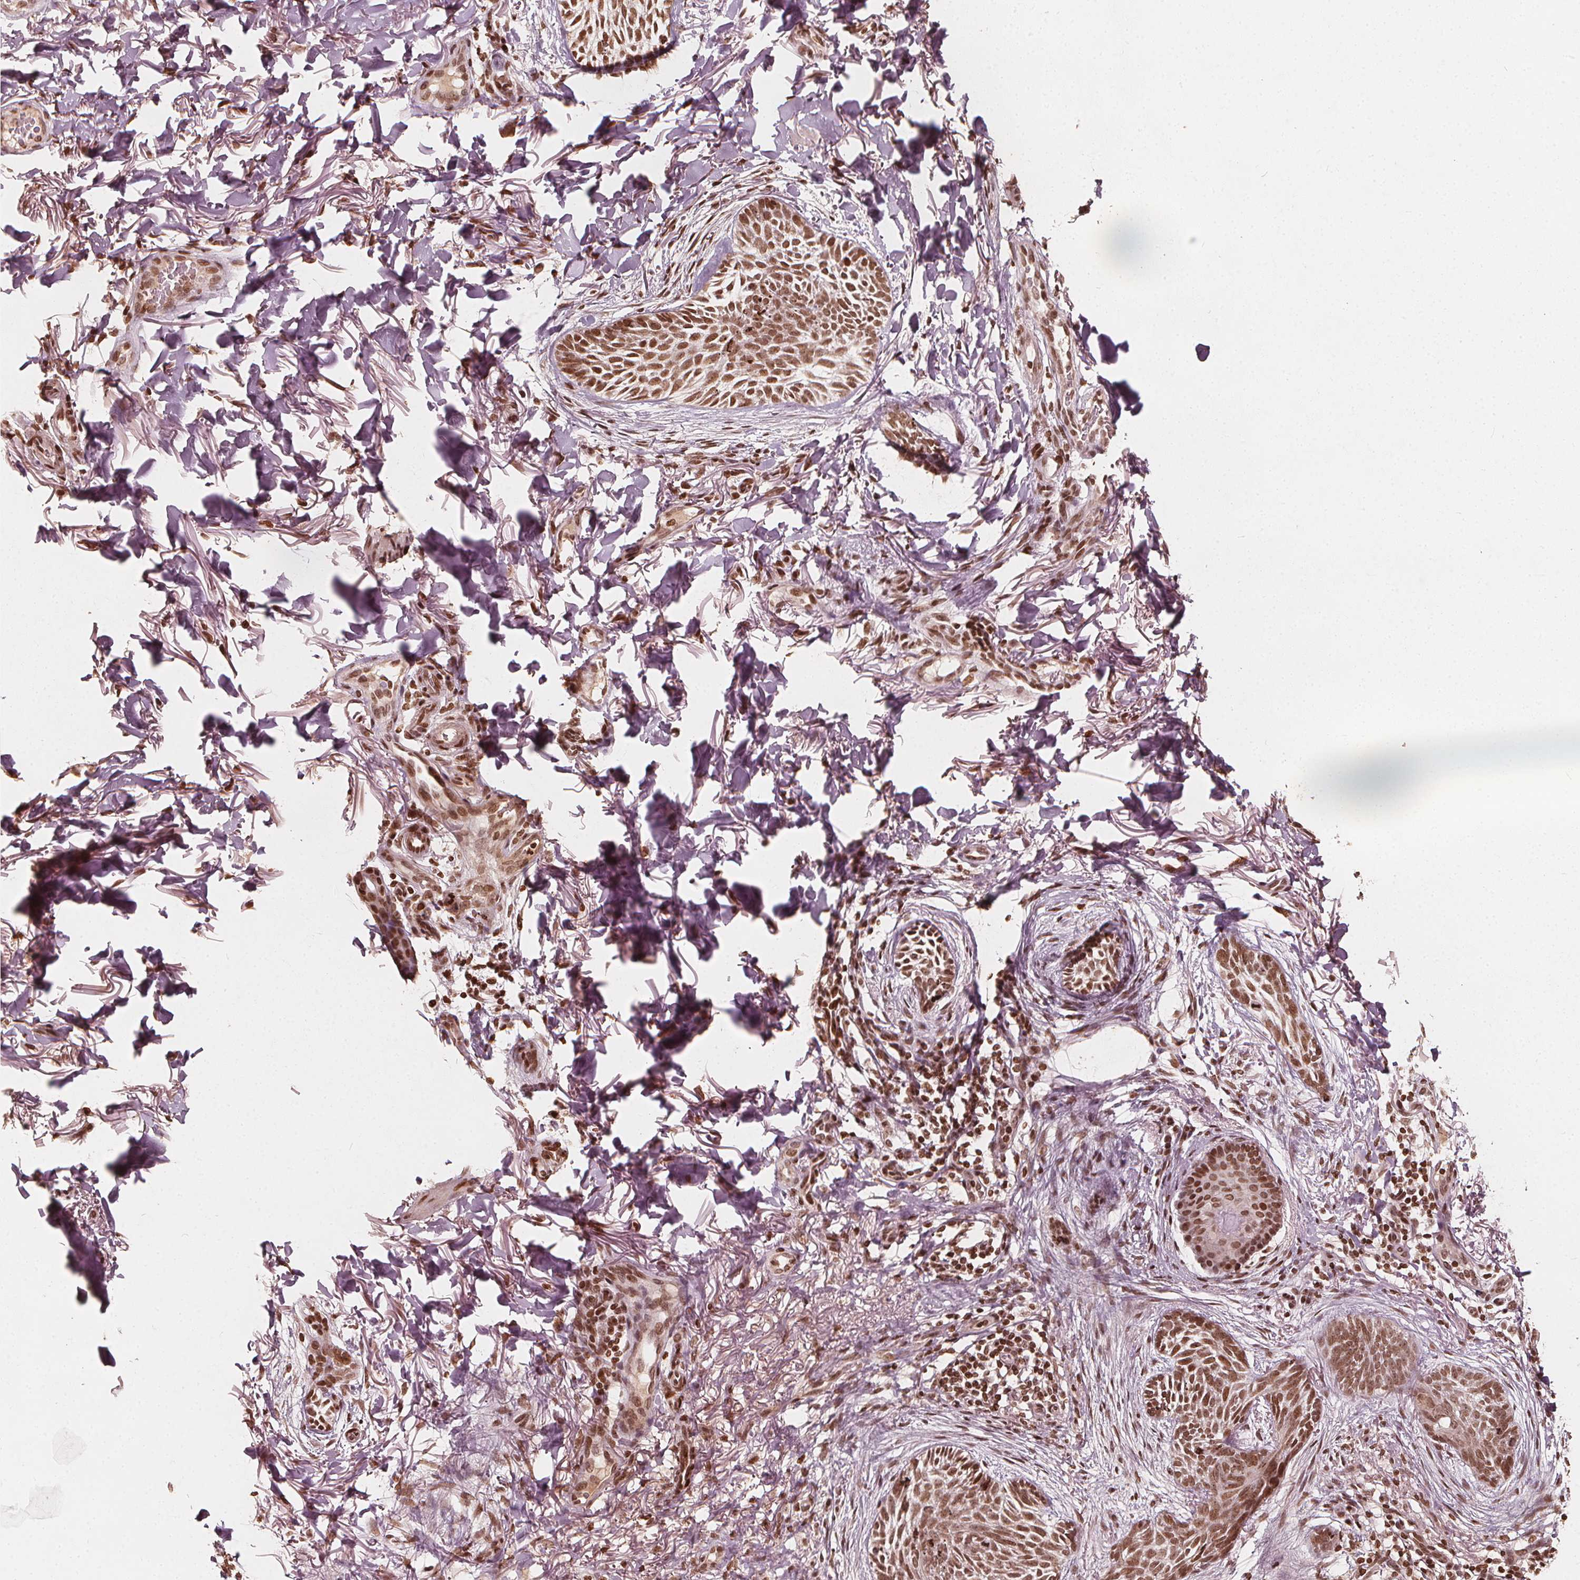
{"staining": {"intensity": "moderate", "quantity": ">75%", "location": "nuclear"}, "tissue": "skin cancer", "cell_type": "Tumor cells", "image_type": "cancer", "snomed": [{"axis": "morphology", "description": "Basal cell carcinoma"}, {"axis": "topography", "description": "Skin"}], "caption": "High-power microscopy captured an IHC micrograph of skin cancer (basal cell carcinoma), revealing moderate nuclear expression in about >75% of tumor cells.", "gene": "H3C14", "patient": {"sex": "female", "age": 68}}